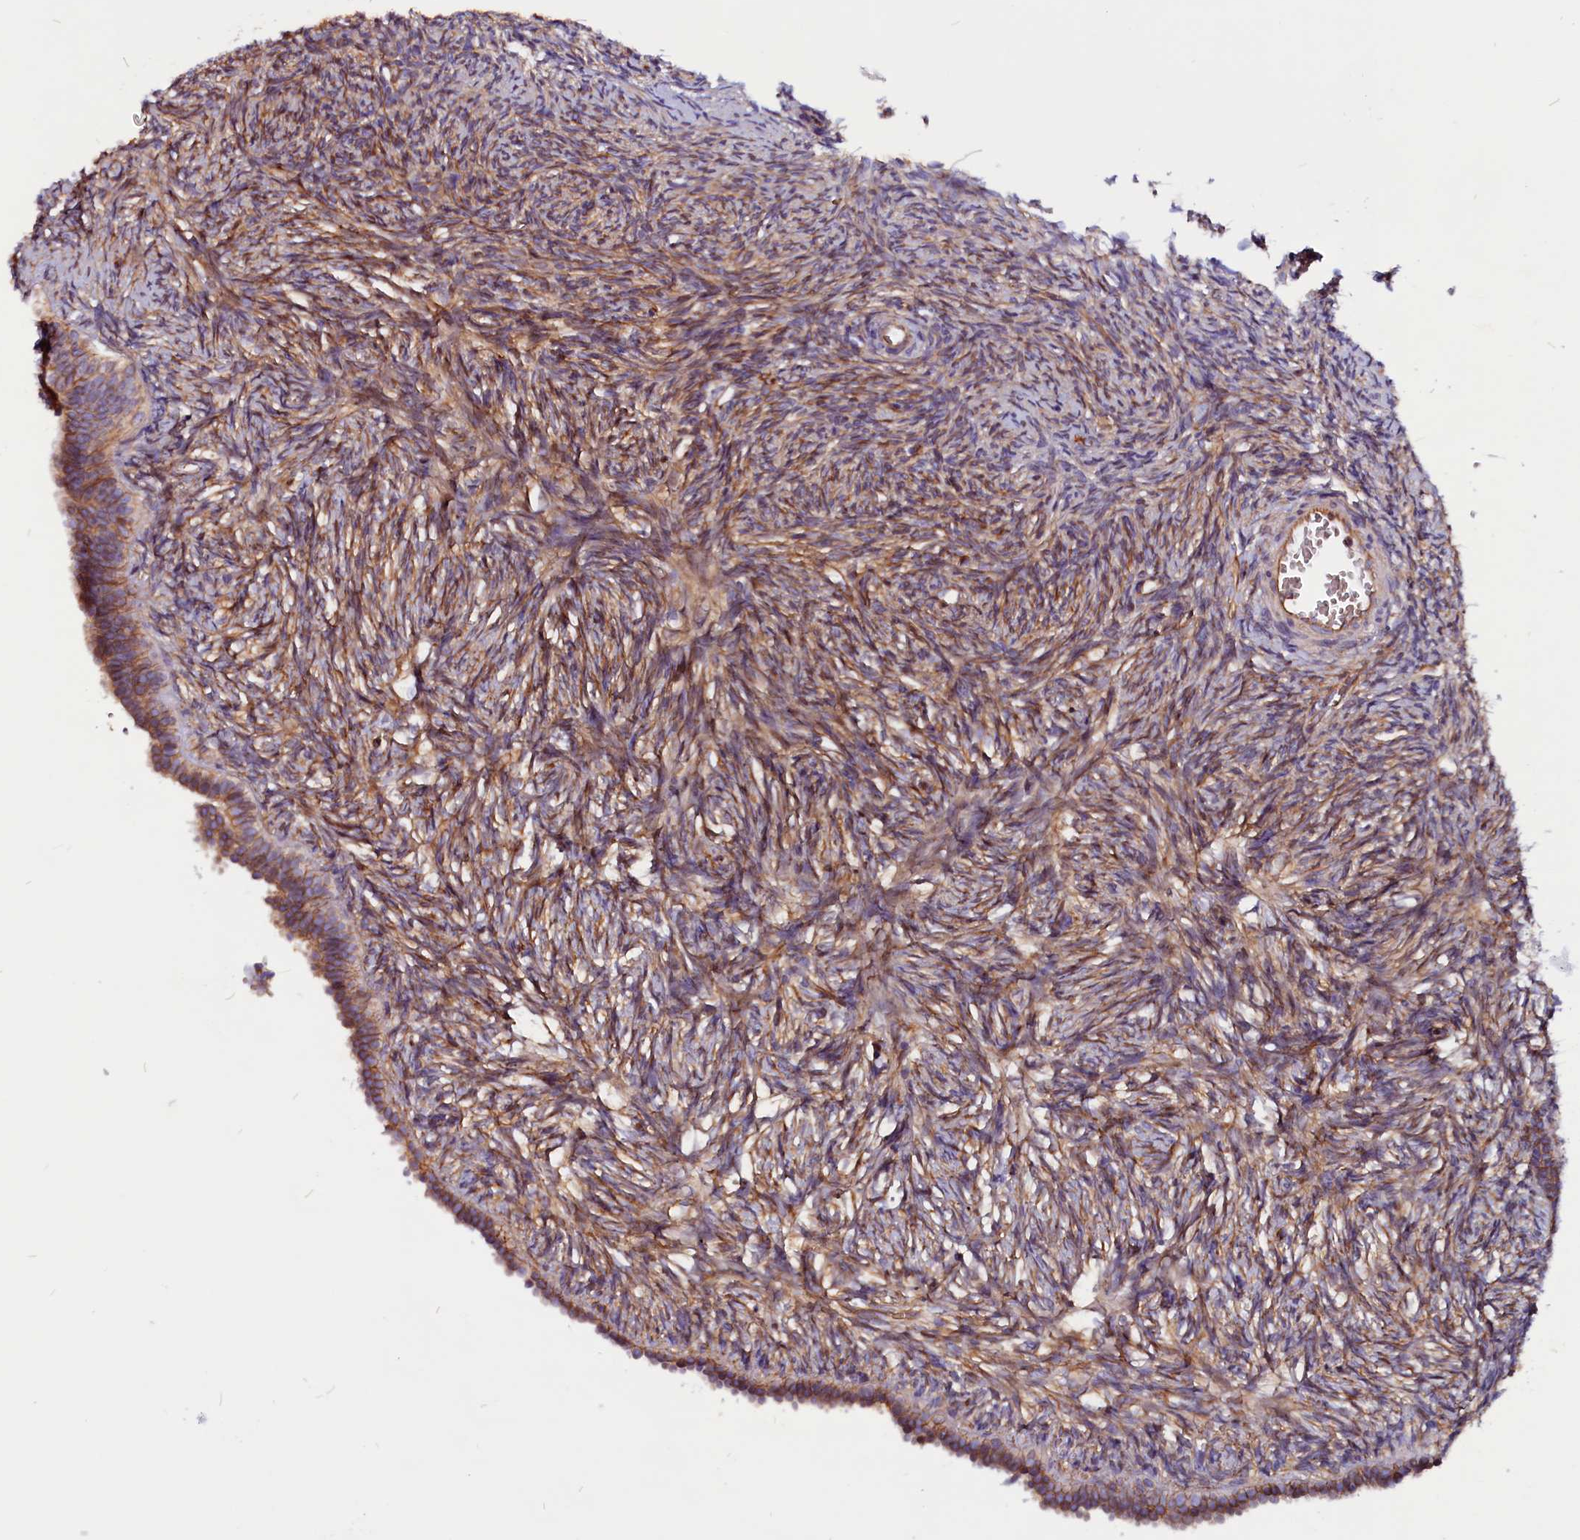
{"staining": {"intensity": "moderate", "quantity": "25%-75%", "location": "cytoplasmic/membranous"}, "tissue": "ovary", "cell_type": "Ovarian stroma cells", "image_type": "normal", "snomed": [{"axis": "morphology", "description": "Normal tissue, NOS"}, {"axis": "topography", "description": "Ovary"}], "caption": "The micrograph shows a brown stain indicating the presence of a protein in the cytoplasmic/membranous of ovarian stroma cells in ovary.", "gene": "ZNF749", "patient": {"sex": "female", "age": 51}}